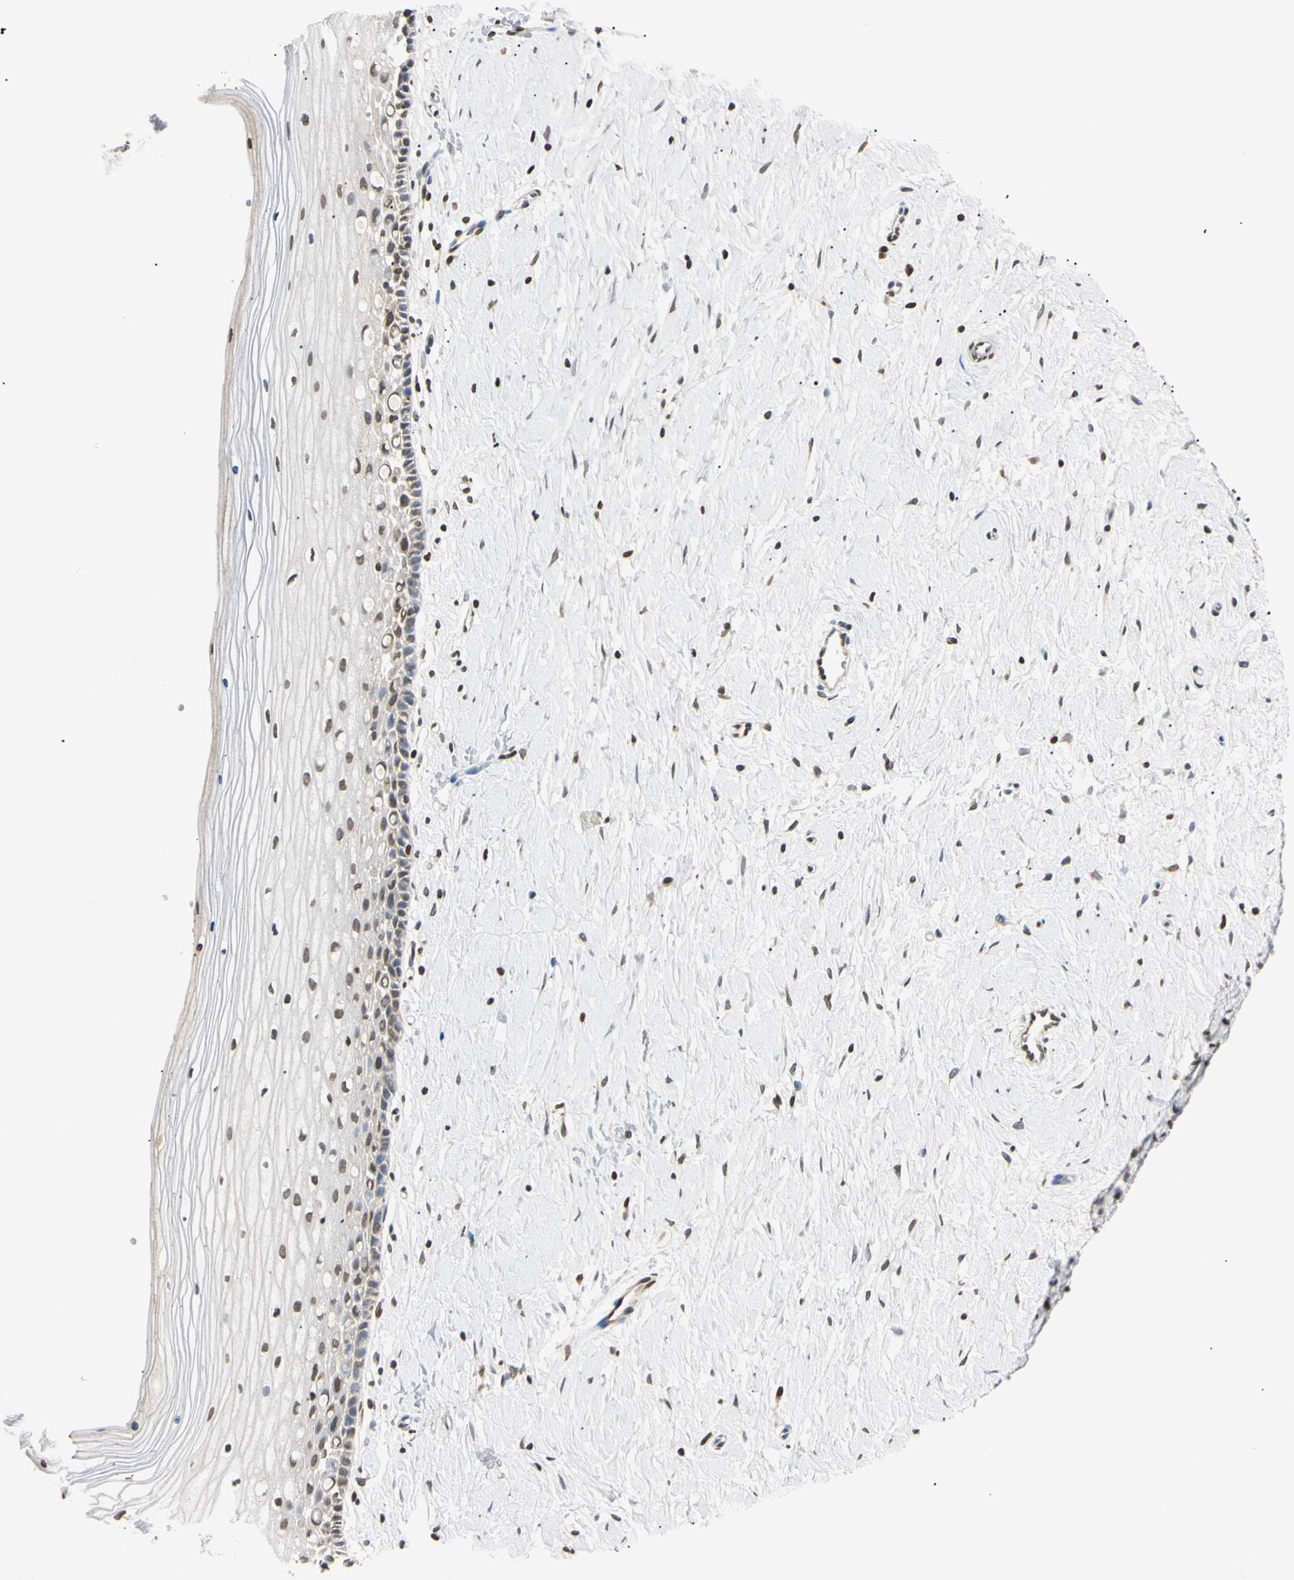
{"staining": {"intensity": "weak", "quantity": "<25%", "location": "nuclear"}, "tissue": "cervix", "cell_type": "Glandular cells", "image_type": "normal", "snomed": [{"axis": "morphology", "description": "Normal tissue, NOS"}, {"axis": "topography", "description": "Cervix"}], "caption": "IHC of unremarkable cervix demonstrates no positivity in glandular cells.", "gene": "CDC45", "patient": {"sex": "female", "age": 39}}